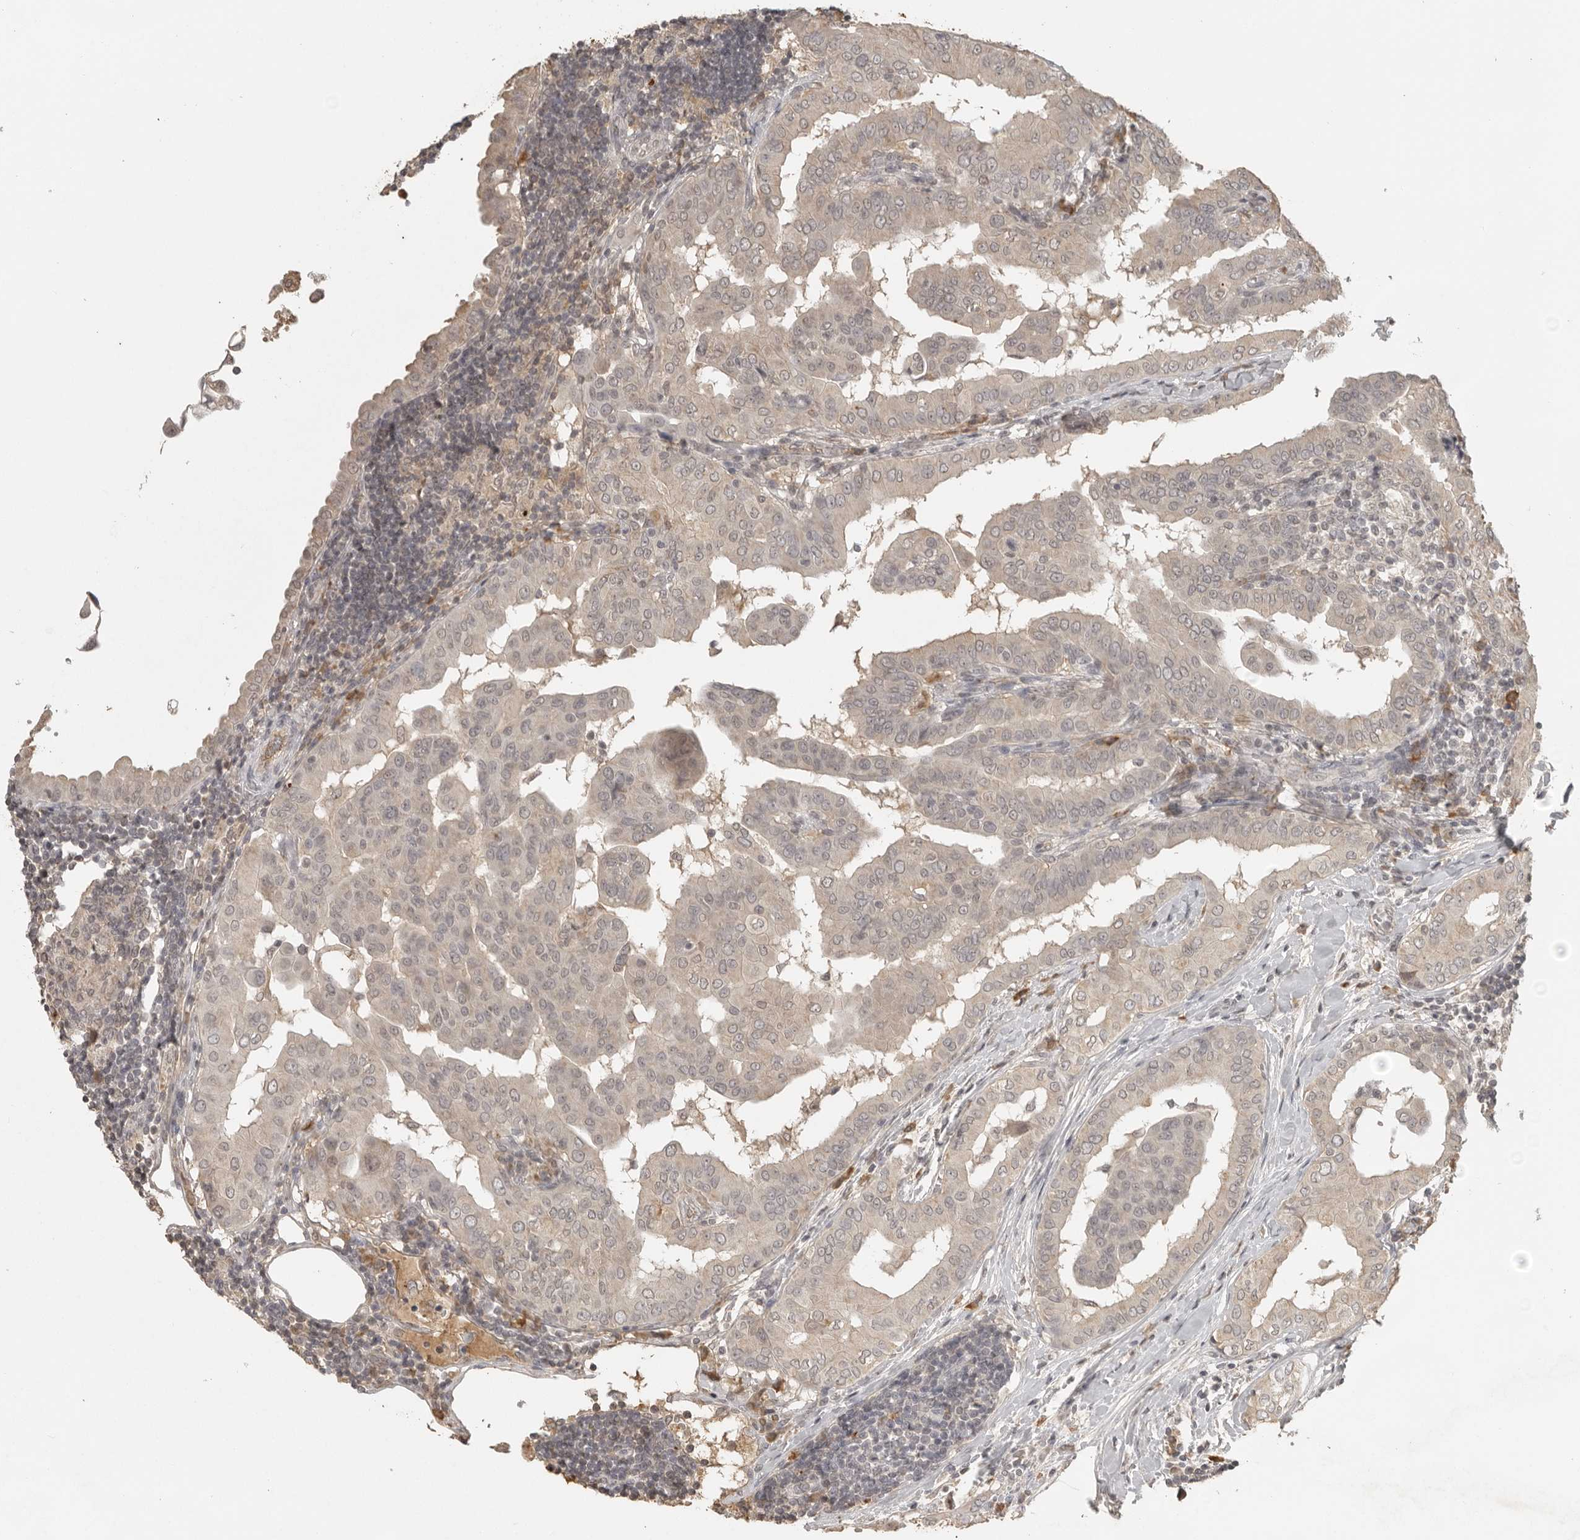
{"staining": {"intensity": "weak", "quantity": "<25%", "location": "cytoplasmic/membranous"}, "tissue": "thyroid cancer", "cell_type": "Tumor cells", "image_type": "cancer", "snomed": [{"axis": "morphology", "description": "Papillary adenocarcinoma, NOS"}, {"axis": "topography", "description": "Thyroid gland"}], "caption": "IHC micrograph of neoplastic tissue: thyroid cancer (papillary adenocarcinoma) stained with DAB (3,3'-diaminobenzidine) displays no significant protein staining in tumor cells. (DAB (3,3'-diaminobenzidine) IHC visualized using brightfield microscopy, high magnification).", "gene": "CTF1", "patient": {"sex": "male", "age": 33}}